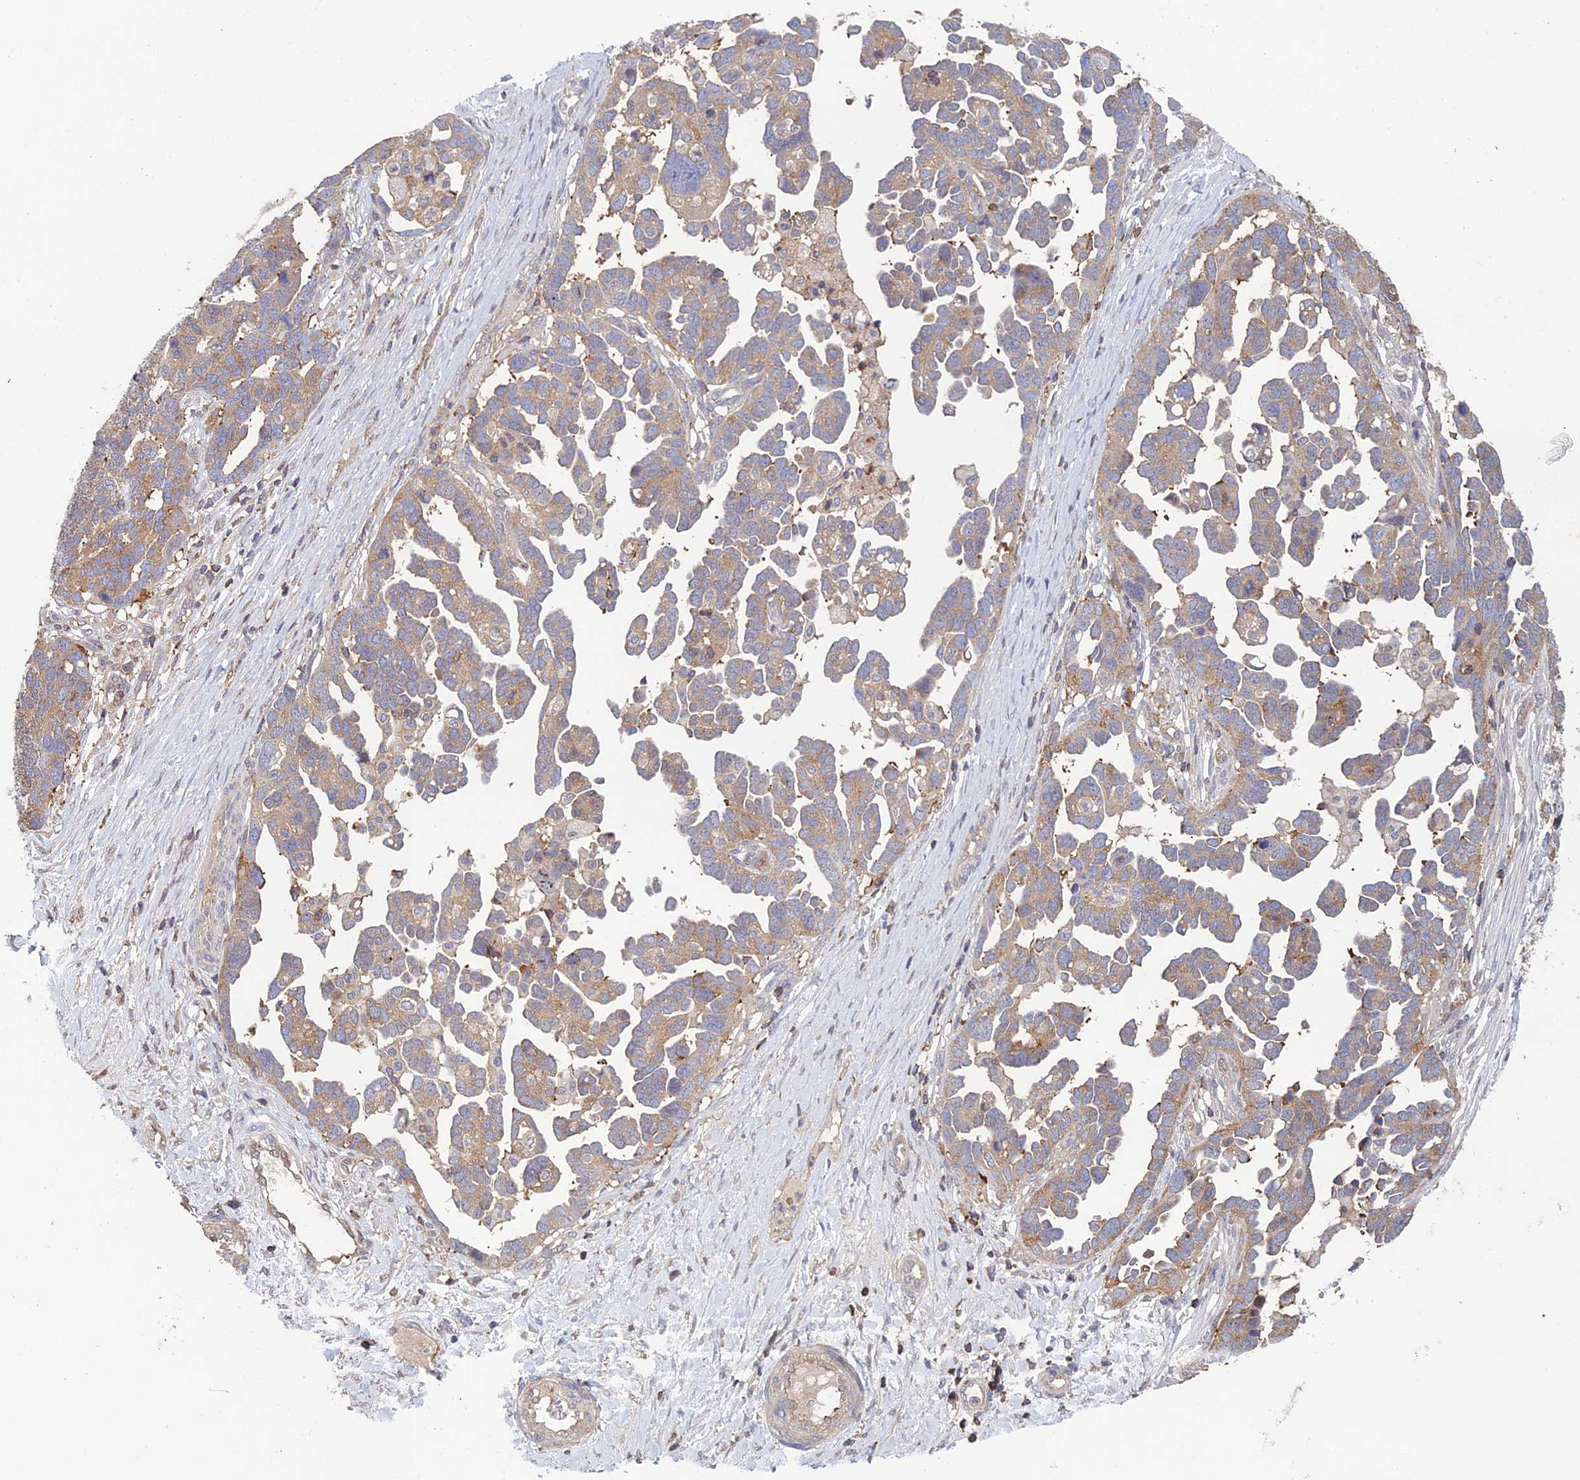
{"staining": {"intensity": "weak", "quantity": ">75%", "location": "cytoplasmic/membranous"}, "tissue": "ovarian cancer", "cell_type": "Tumor cells", "image_type": "cancer", "snomed": [{"axis": "morphology", "description": "Cystadenocarcinoma, serous, NOS"}, {"axis": "topography", "description": "Ovary"}], "caption": "Human ovarian cancer stained for a protein (brown) reveals weak cytoplasmic/membranous positive staining in approximately >75% of tumor cells.", "gene": "C15orf62", "patient": {"sex": "female", "age": 54}}